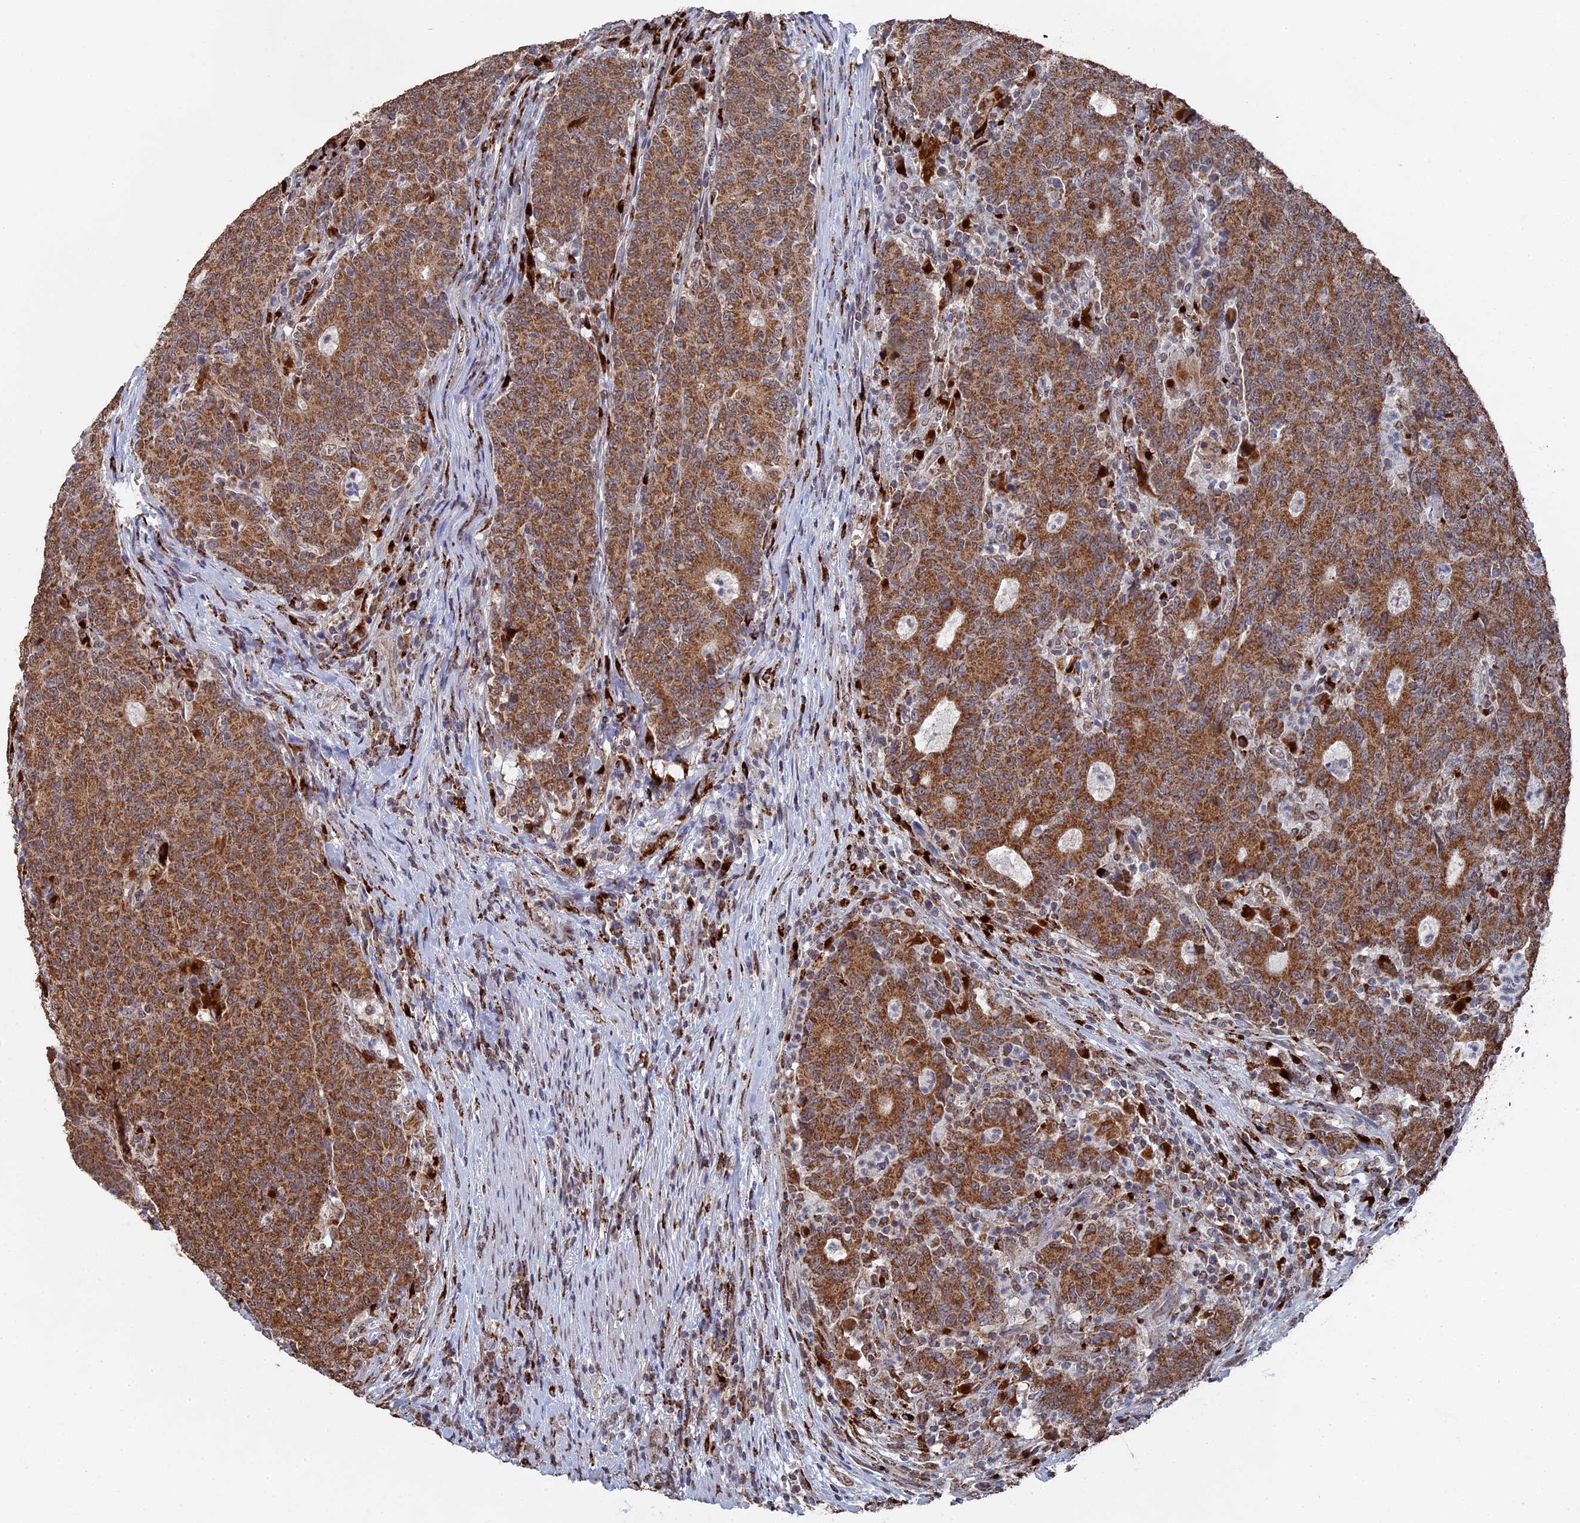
{"staining": {"intensity": "moderate", "quantity": ">75%", "location": "cytoplasmic/membranous"}, "tissue": "colorectal cancer", "cell_type": "Tumor cells", "image_type": "cancer", "snomed": [{"axis": "morphology", "description": "Adenocarcinoma, NOS"}, {"axis": "topography", "description": "Colon"}], "caption": "The immunohistochemical stain shows moderate cytoplasmic/membranous positivity in tumor cells of colorectal cancer tissue.", "gene": "SMG9", "patient": {"sex": "female", "age": 75}}